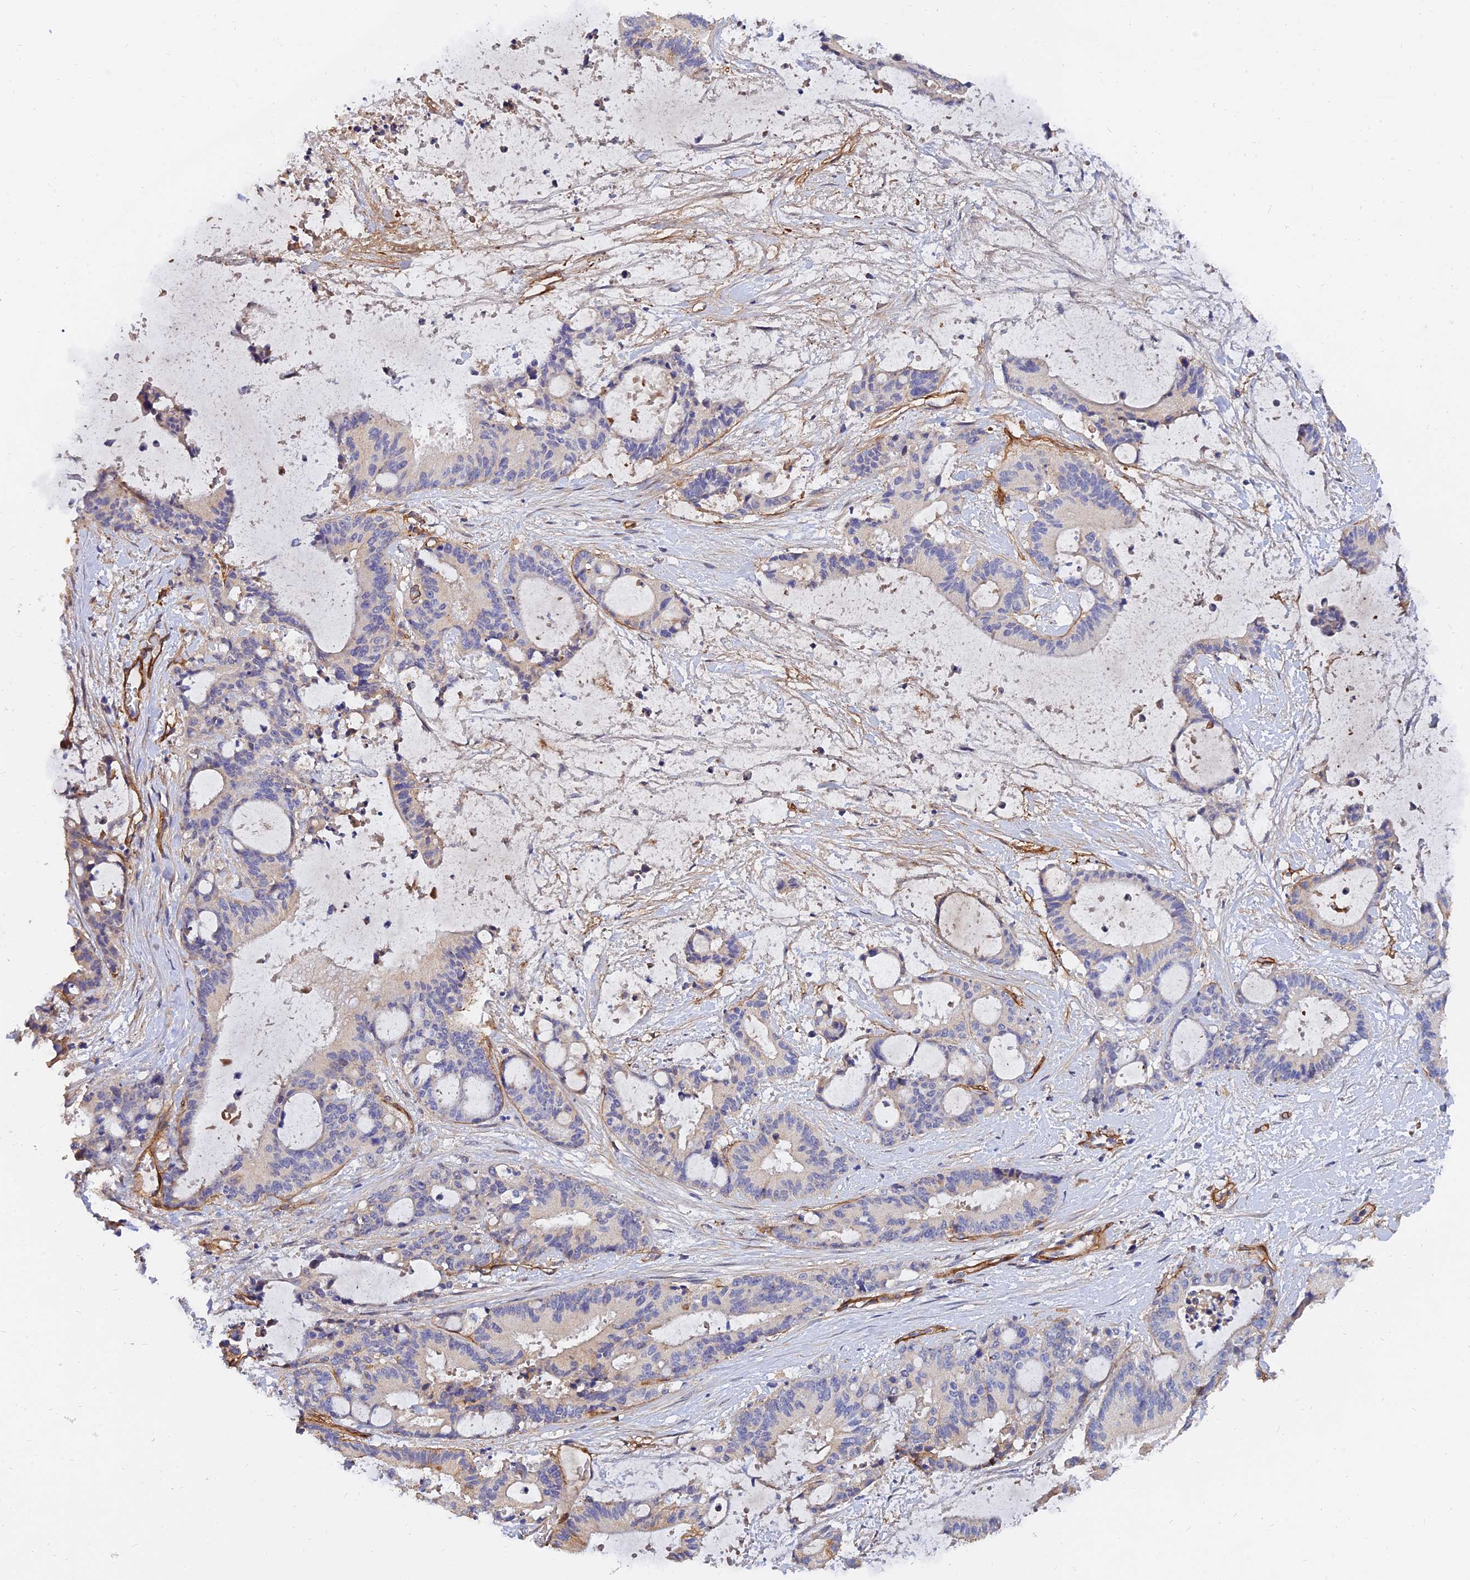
{"staining": {"intensity": "negative", "quantity": "none", "location": "none"}, "tissue": "liver cancer", "cell_type": "Tumor cells", "image_type": "cancer", "snomed": [{"axis": "morphology", "description": "Normal tissue, NOS"}, {"axis": "morphology", "description": "Cholangiocarcinoma"}, {"axis": "topography", "description": "Liver"}, {"axis": "topography", "description": "Peripheral nerve tissue"}], "caption": "Immunohistochemical staining of human cholangiocarcinoma (liver) demonstrates no significant expression in tumor cells. Brightfield microscopy of immunohistochemistry stained with DAB (brown) and hematoxylin (blue), captured at high magnification.", "gene": "MRPL35", "patient": {"sex": "female", "age": 73}}